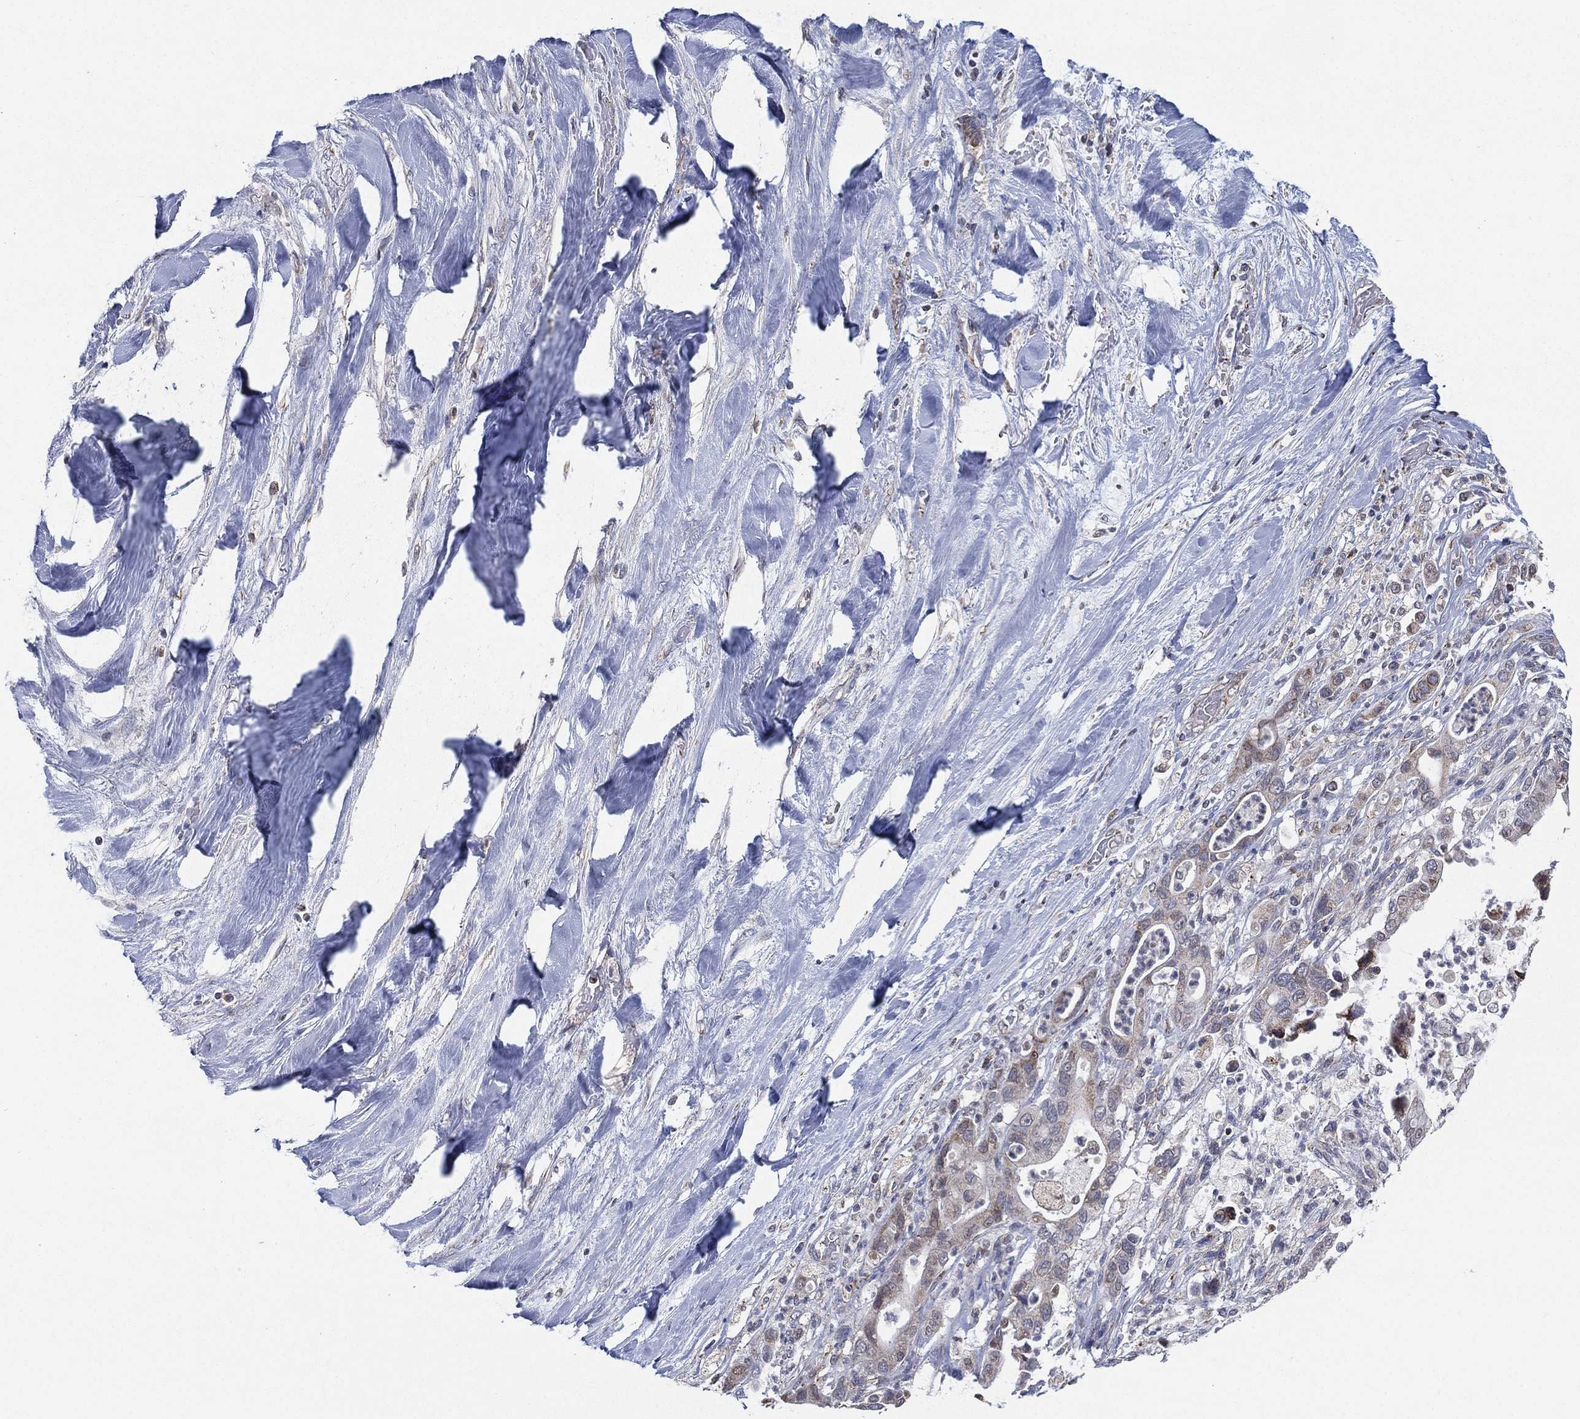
{"staining": {"intensity": "negative", "quantity": "none", "location": "none"}, "tissue": "liver cancer", "cell_type": "Tumor cells", "image_type": "cancer", "snomed": [{"axis": "morphology", "description": "Cholangiocarcinoma"}, {"axis": "topography", "description": "Liver"}], "caption": "This is an immunohistochemistry histopathology image of human liver cholangiocarcinoma. There is no expression in tumor cells.", "gene": "PSMG4", "patient": {"sex": "female", "age": 54}}